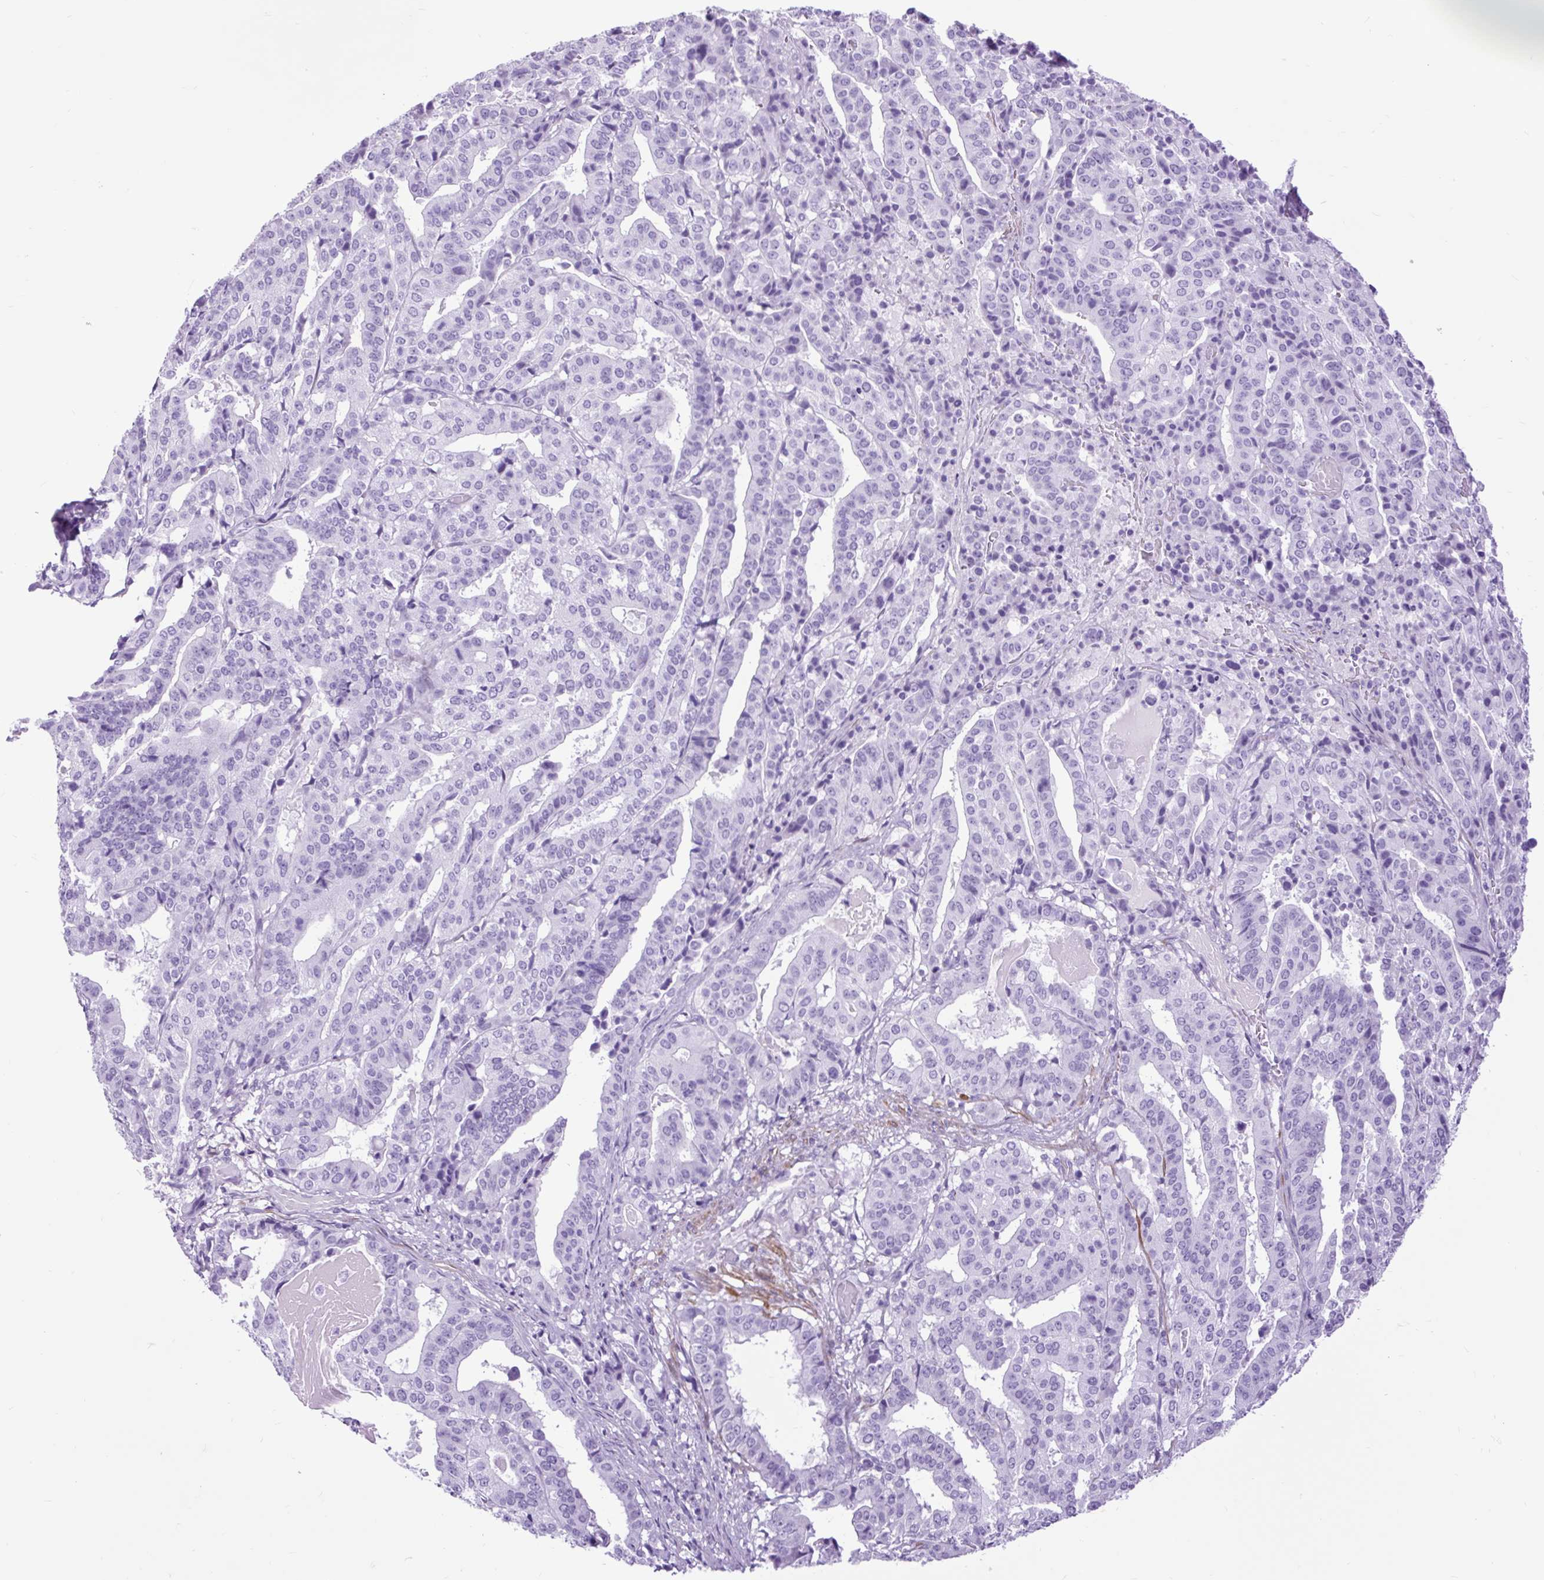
{"staining": {"intensity": "negative", "quantity": "none", "location": "none"}, "tissue": "stomach cancer", "cell_type": "Tumor cells", "image_type": "cancer", "snomed": [{"axis": "morphology", "description": "Adenocarcinoma, NOS"}, {"axis": "topography", "description": "Stomach"}], "caption": "Tumor cells are negative for protein expression in human stomach cancer (adenocarcinoma).", "gene": "DPP6", "patient": {"sex": "male", "age": 48}}